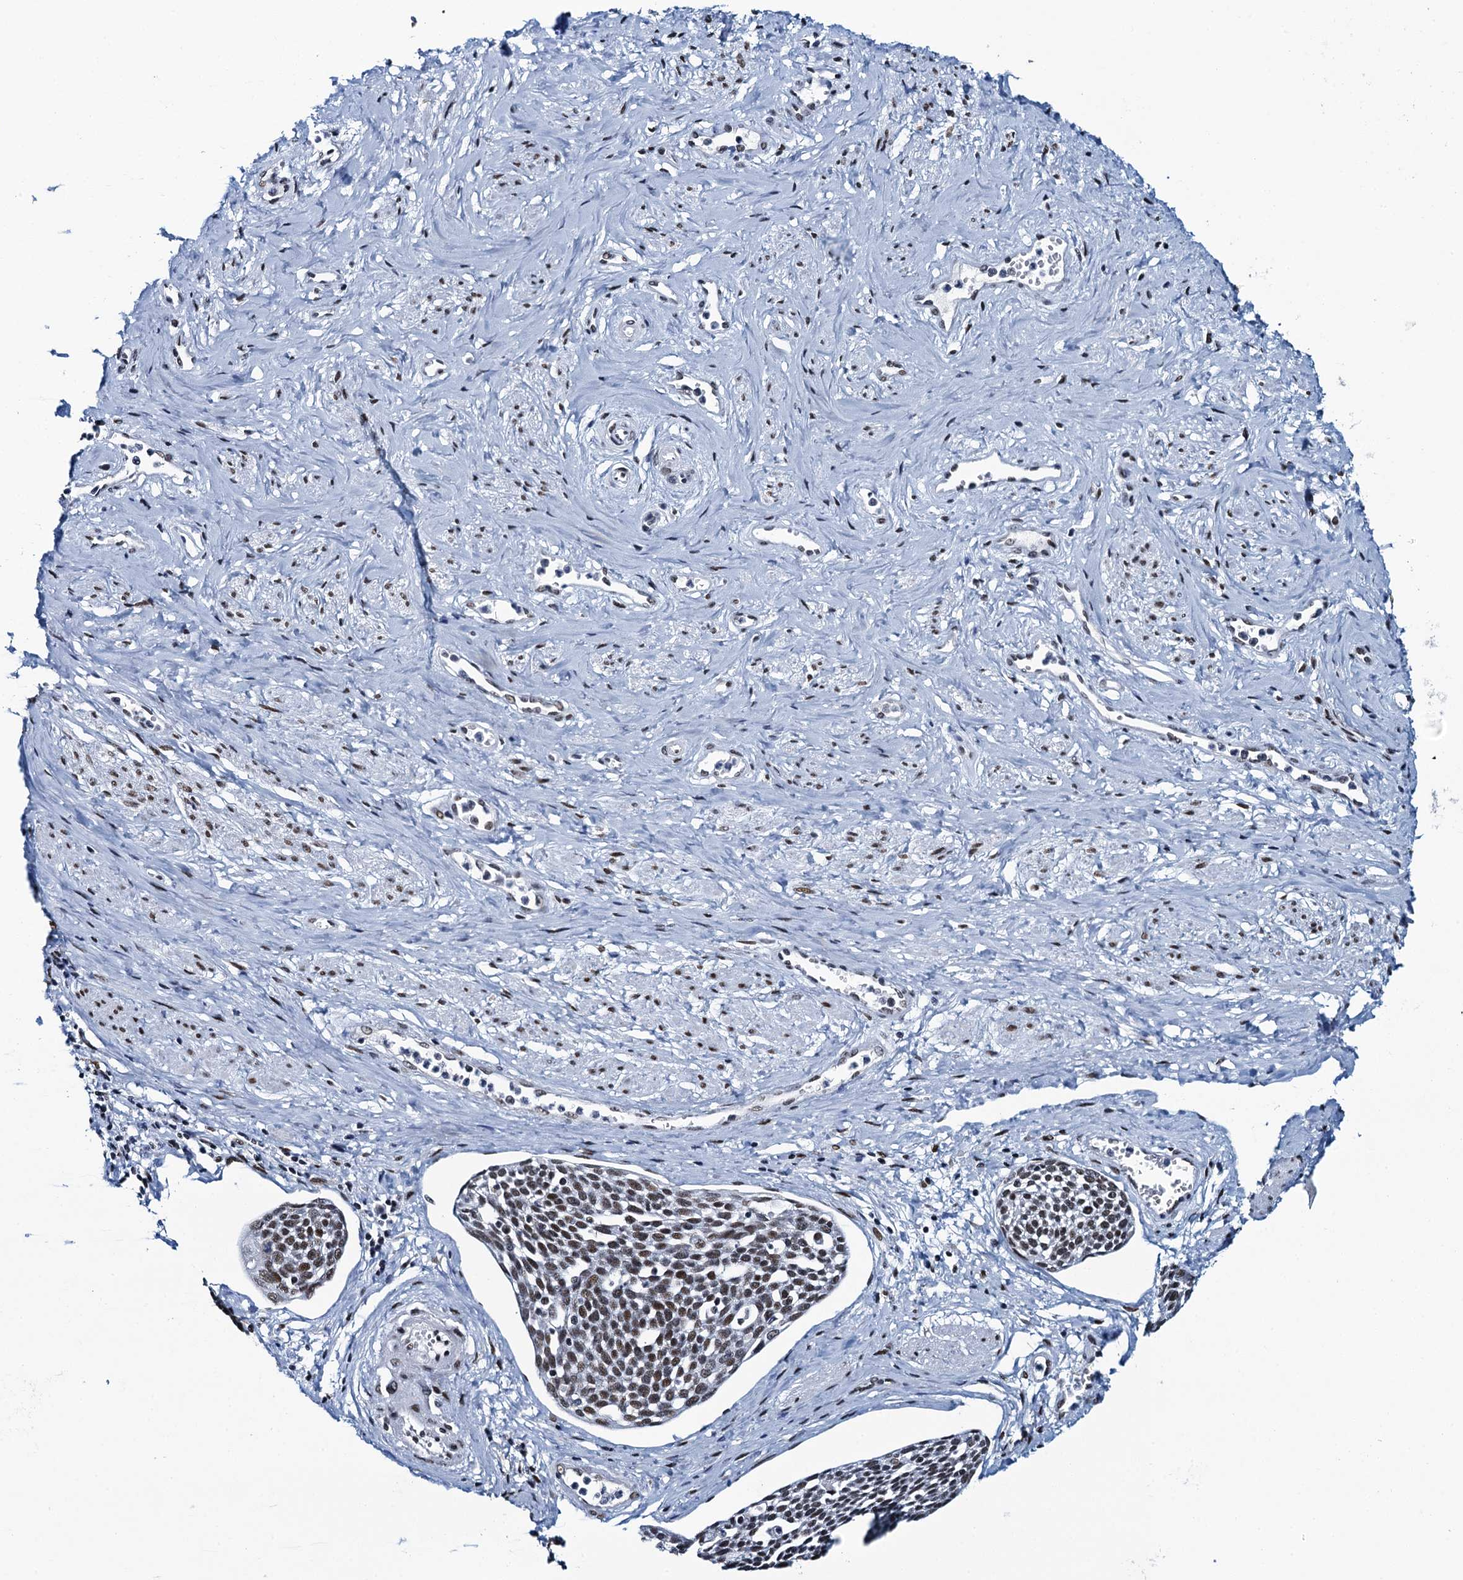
{"staining": {"intensity": "moderate", "quantity": ">75%", "location": "nuclear"}, "tissue": "cervical cancer", "cell_type": "Tumor cells", "image_type": "cancer", "snomed": [{"axis": "morphology", "description": "Squamous cell carcinoma, NOS"}, {"axis": "topography", "description": "Cervix"}], "caption": "IHC image of squamous cell carcinoma (cervical) stained for a protein (brown), which reveals medium levels of moderate nuclear positivity in approximately >75% of tumor cells.", "gene": "HNRNPUL2", "patient": {"sex": "female", "age": 34}}